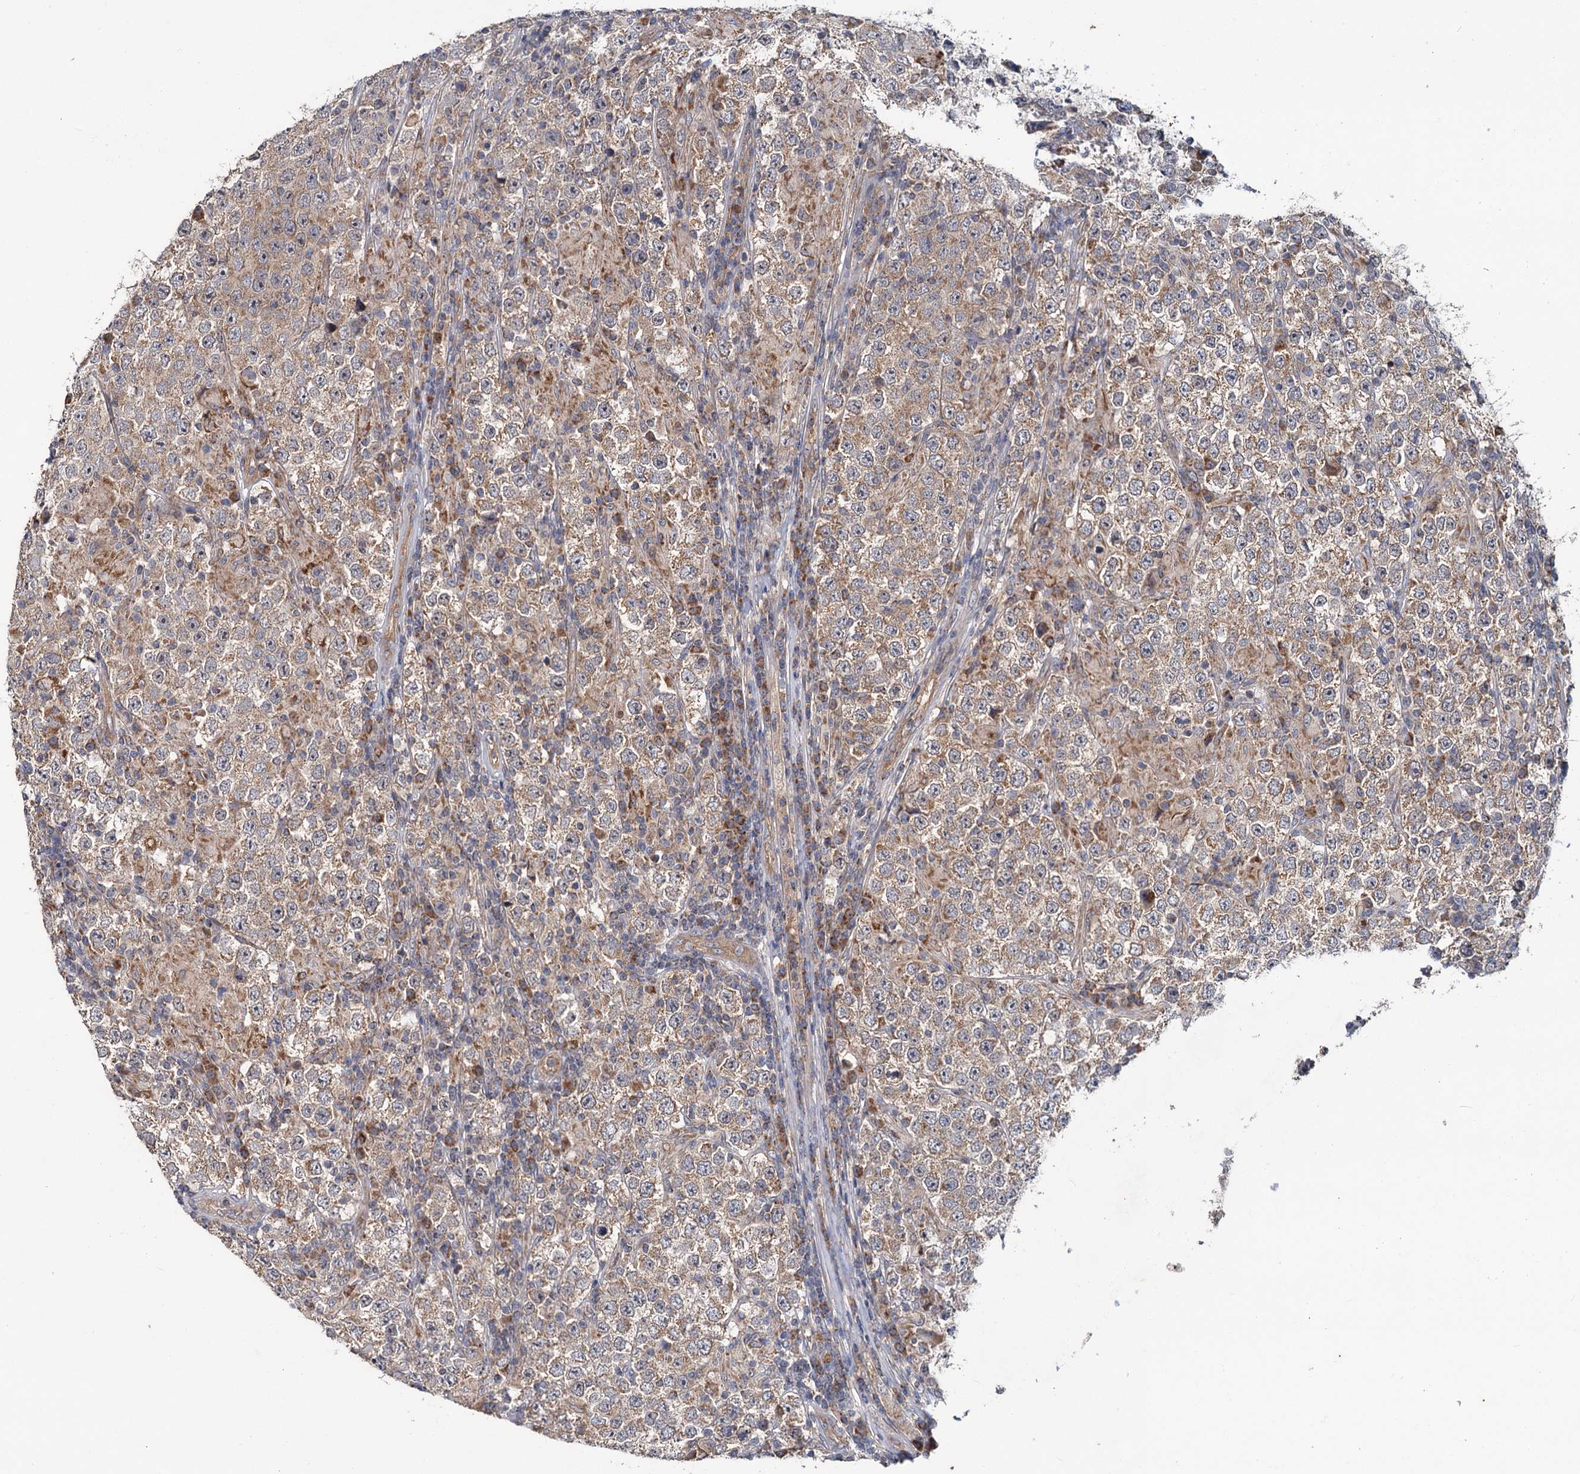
{"staining": {"intensity": "weak", "quantity": ">75%", "location": "cytoplasmic/membranous"}, "tissue": "testis cancer", "cell_type": "Tumor cells", "image_type": "cancer", "snomed": [{"axis": "morphology", "description": "Normal tissue, NOS"}, {"axis": "morphology", "description": "Urothelial carcinoma, High grade"}, {"axis": "morphology", "description": "Seminoma, NOS"}, {"axis": "morphology", "description": "Carcinoma, Embryonal, NOS"}, {"axis": "topography", "description": "Urinary bladder"}, {"axis": "topography", "description": "Testis"}], "caption": "DAB immunohistochemical staining of human seminoma (testis) demonstrates weak cytoplasmic/membranous protein positivity in approximately >75% of tumor cells.", "gene": "DYNC2H1", "patient": {"sex": "male", "age": 41}}